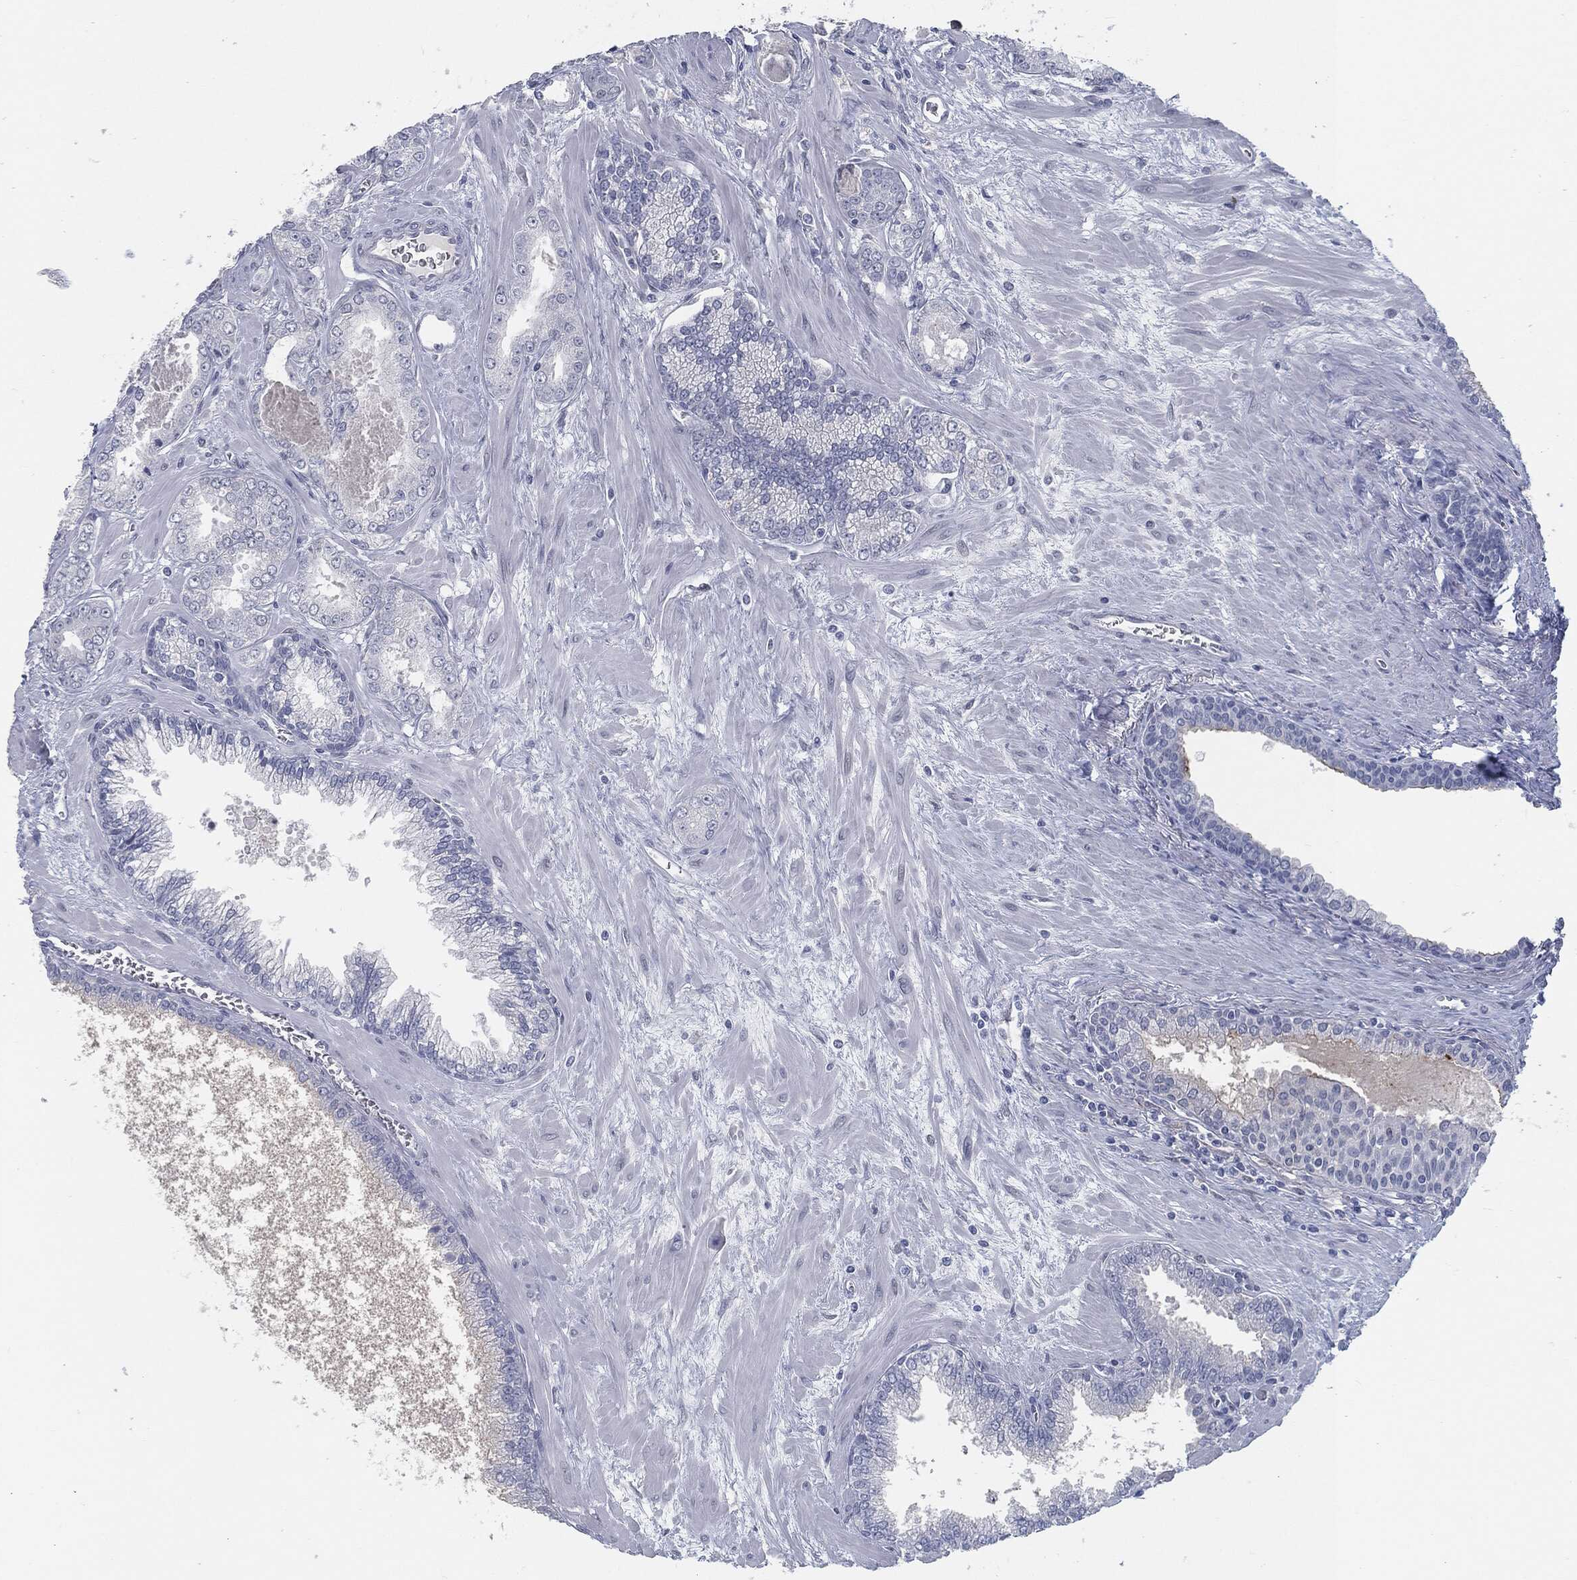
{"staining": {"intensity": "negative", "quantity": "none", "location": "none"}, "tissue": "prostate cancer", "cell_type": "Tumor cells", "image_type": "cancer", "snomed": [{"axis": "morphology", "description": "Adenocarcinoma, NOS"}, {"axis": "topography", "description": "Prostate"}], "caption": "Human adenocarcinoma (prostate) stained for a protein using IHC shows no staining in tumor cells.", "gene": "PROM1", "patient": {"sex": "male", "age": 56}}